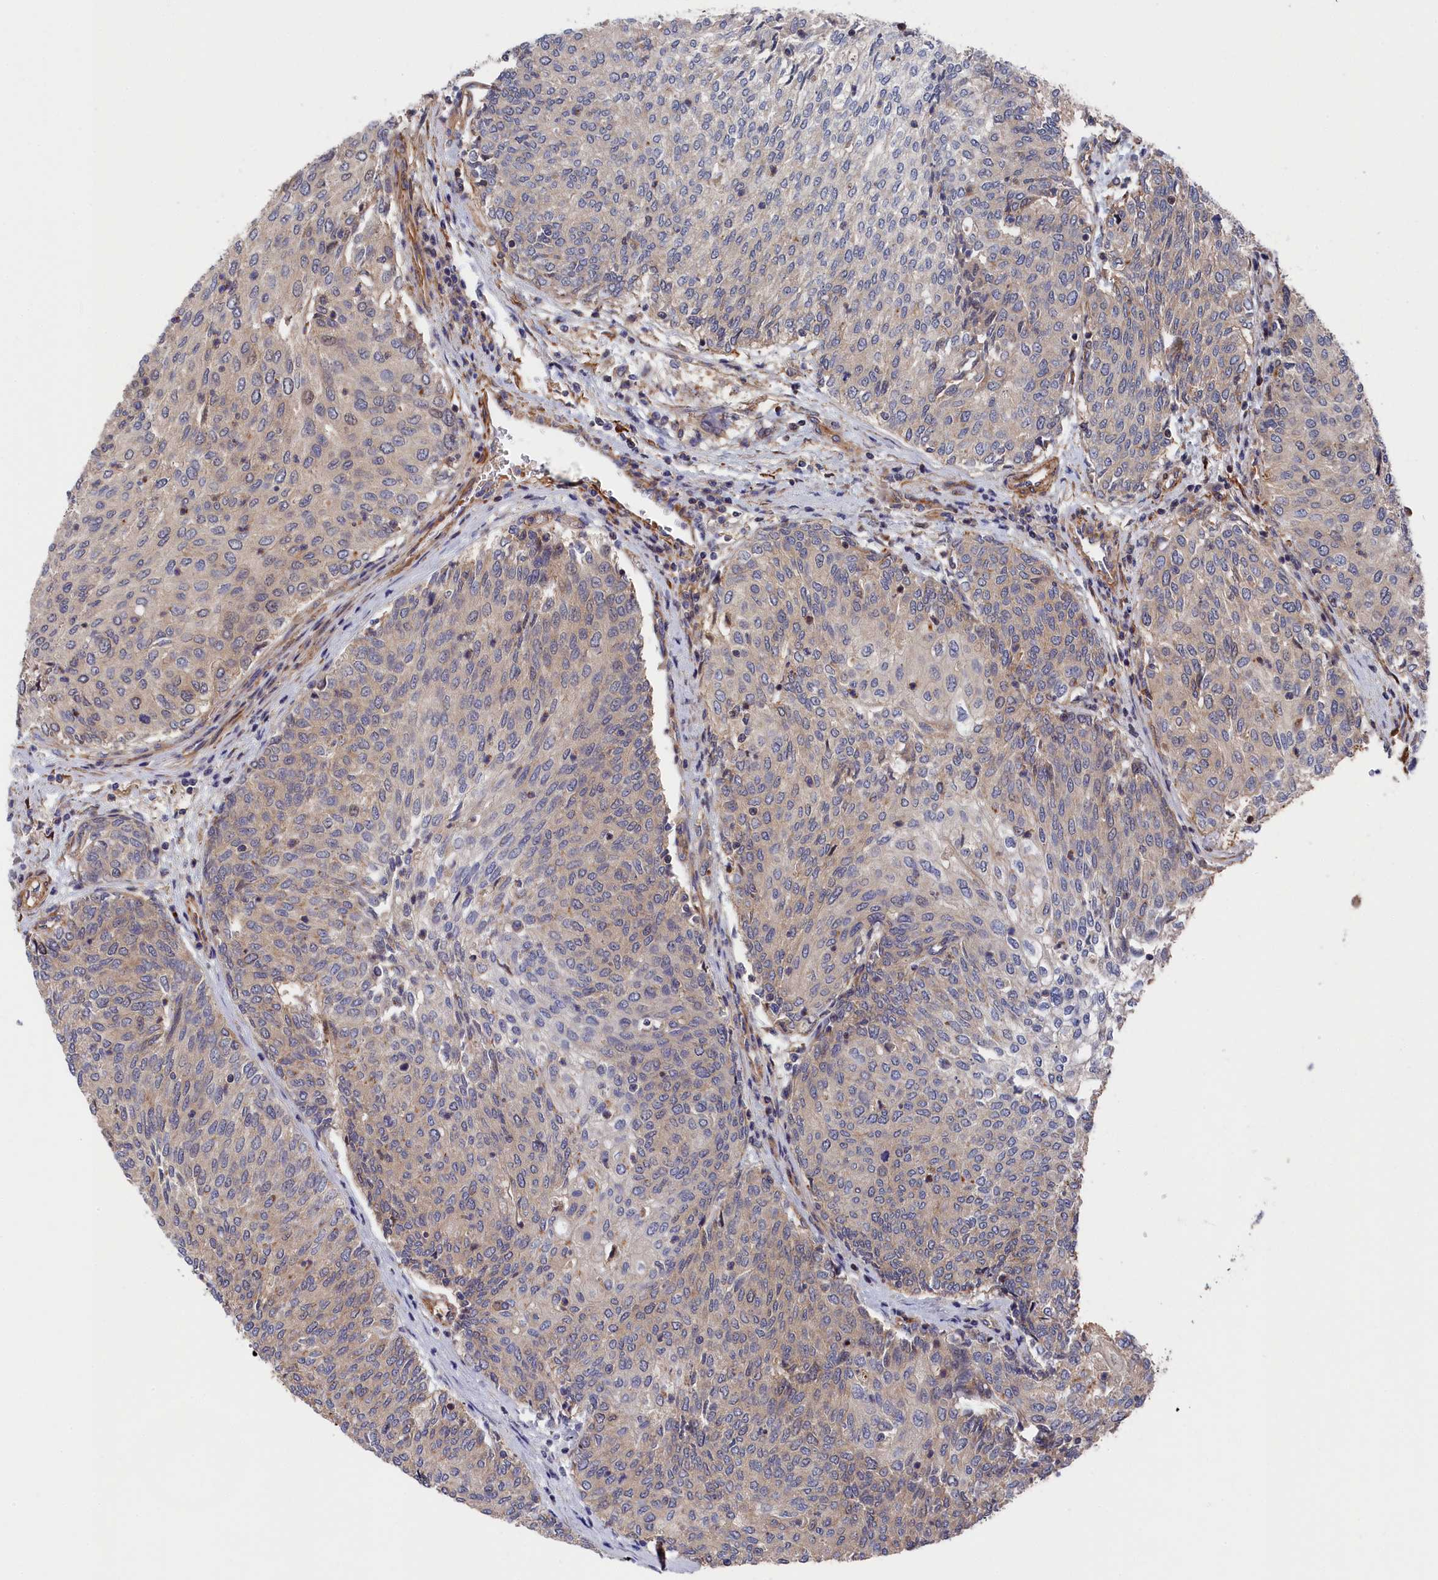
{"staining": {"intensity": "moderate", "quantity": "25%-75%", "location": "cytoplasmic/membranous"}, "tissue": "urothelial cancer", "cell_type": "Tumor cells", "image_type": "cancer", "snomed": [{"axis": "morphology", "description": "Urothelial carcinoma, High grade"}, {"axis": "topography", "description": "Urinary bladder"}], "caption": "A photomicrograph showing moderate cytoplasmic/membranous staining in about 25%-75% of tumor cells in high-grade urothelial carcinoma, as visualized by brown immunohistochemical staining.", "gene": "LDHD", "patient": {"sex": "female", "age": 79}}